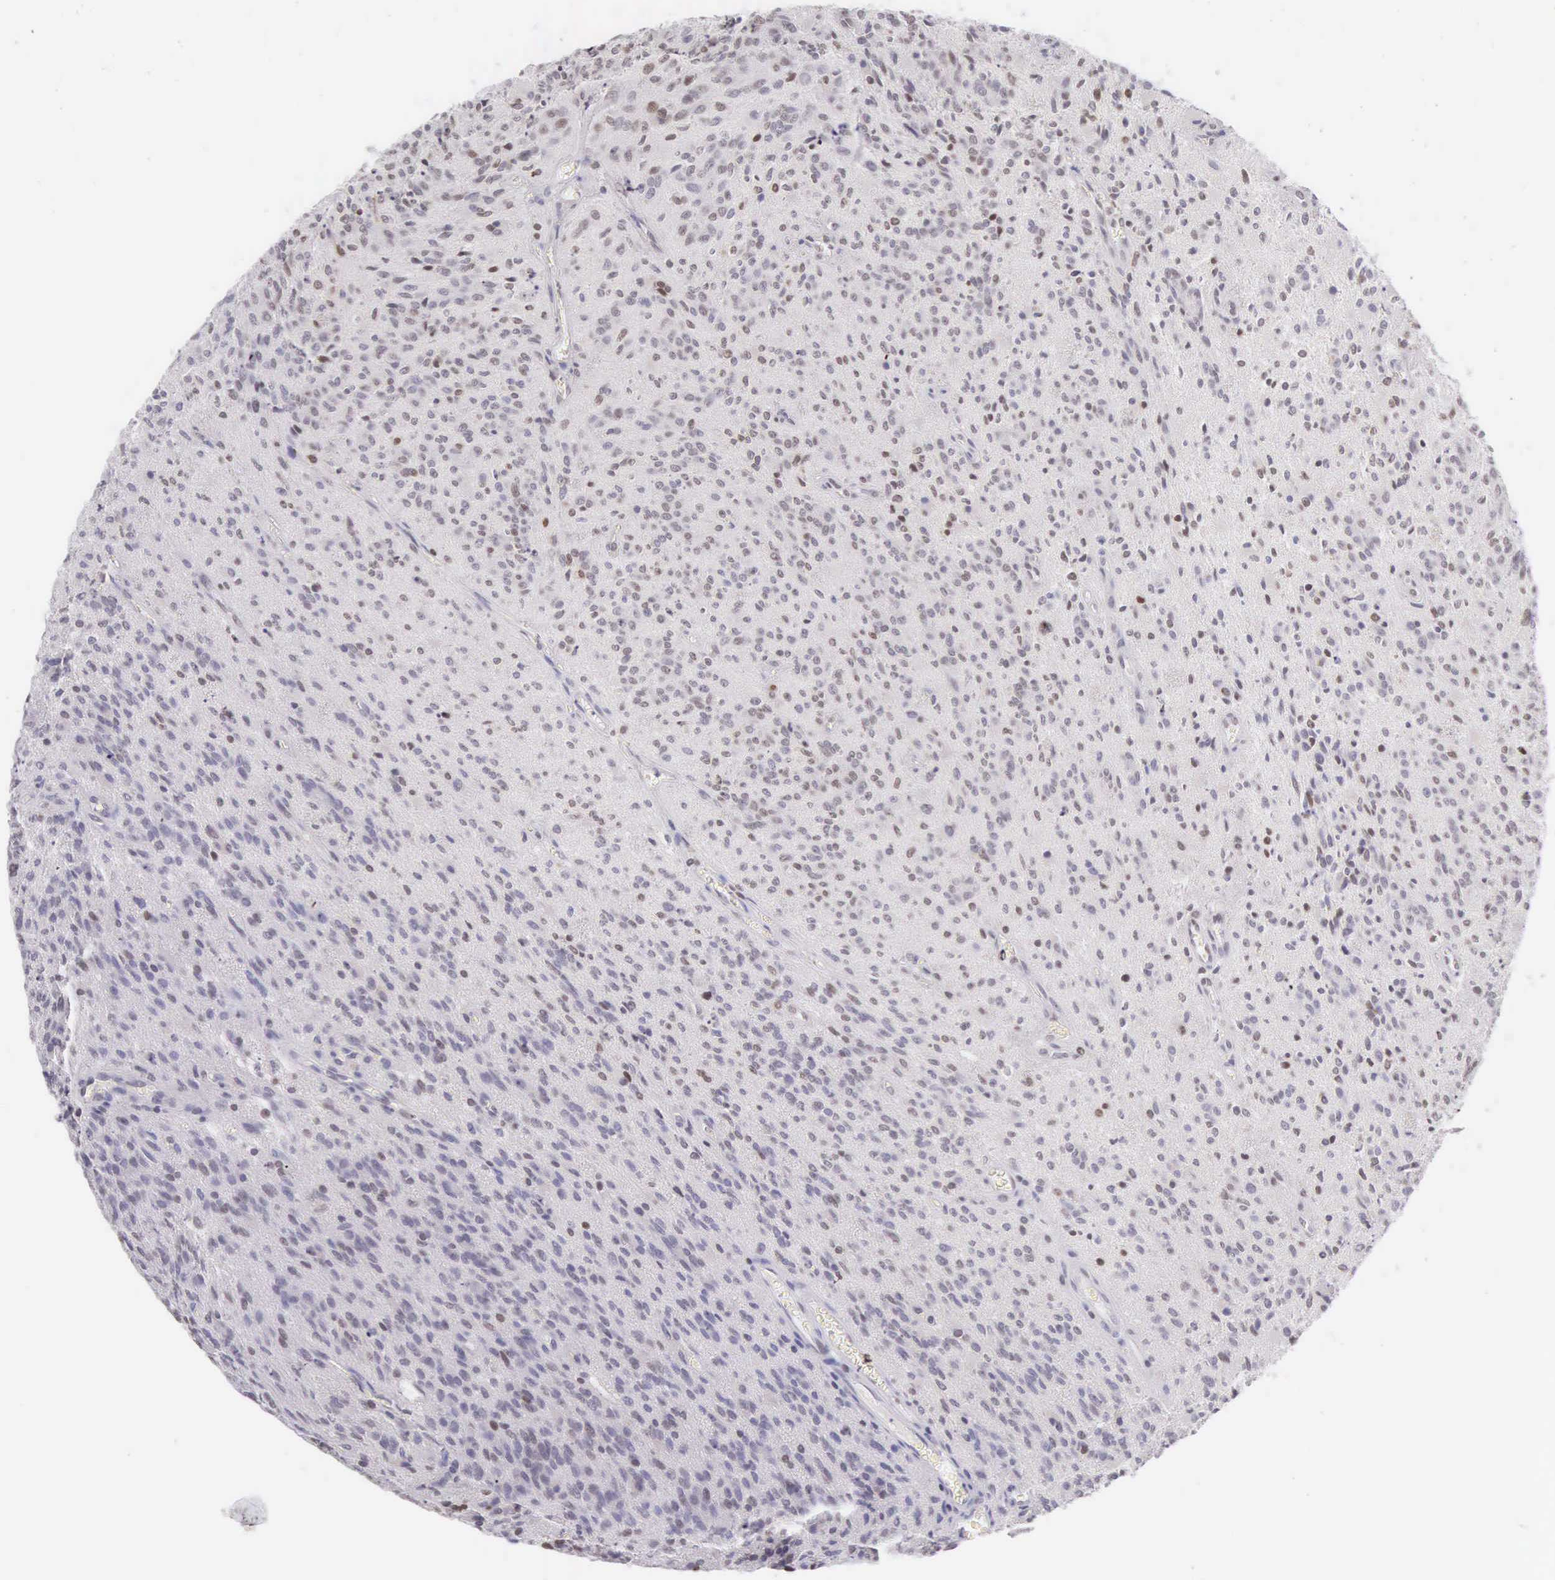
{"staining": {"intensity": "weak", "quantity": "25%-75%", "location": "nuclear"}, "tissue": "glioma", "cell_type": "Tumor cells", "image_type": "cancer", "snomed": [{"axis": "morphology", "description": "Glioma, malignant, Low grade"}, {"axis": "topography", "description": "Brain"}], "caption": "Human malignant glioma (low-grade) stained for a protein (brown) displays weak nuclear positive staining in approximately 25%-75% of tumor cells.", "gene": "VRK1", "patient": {"sex": "female", "age": 15}}